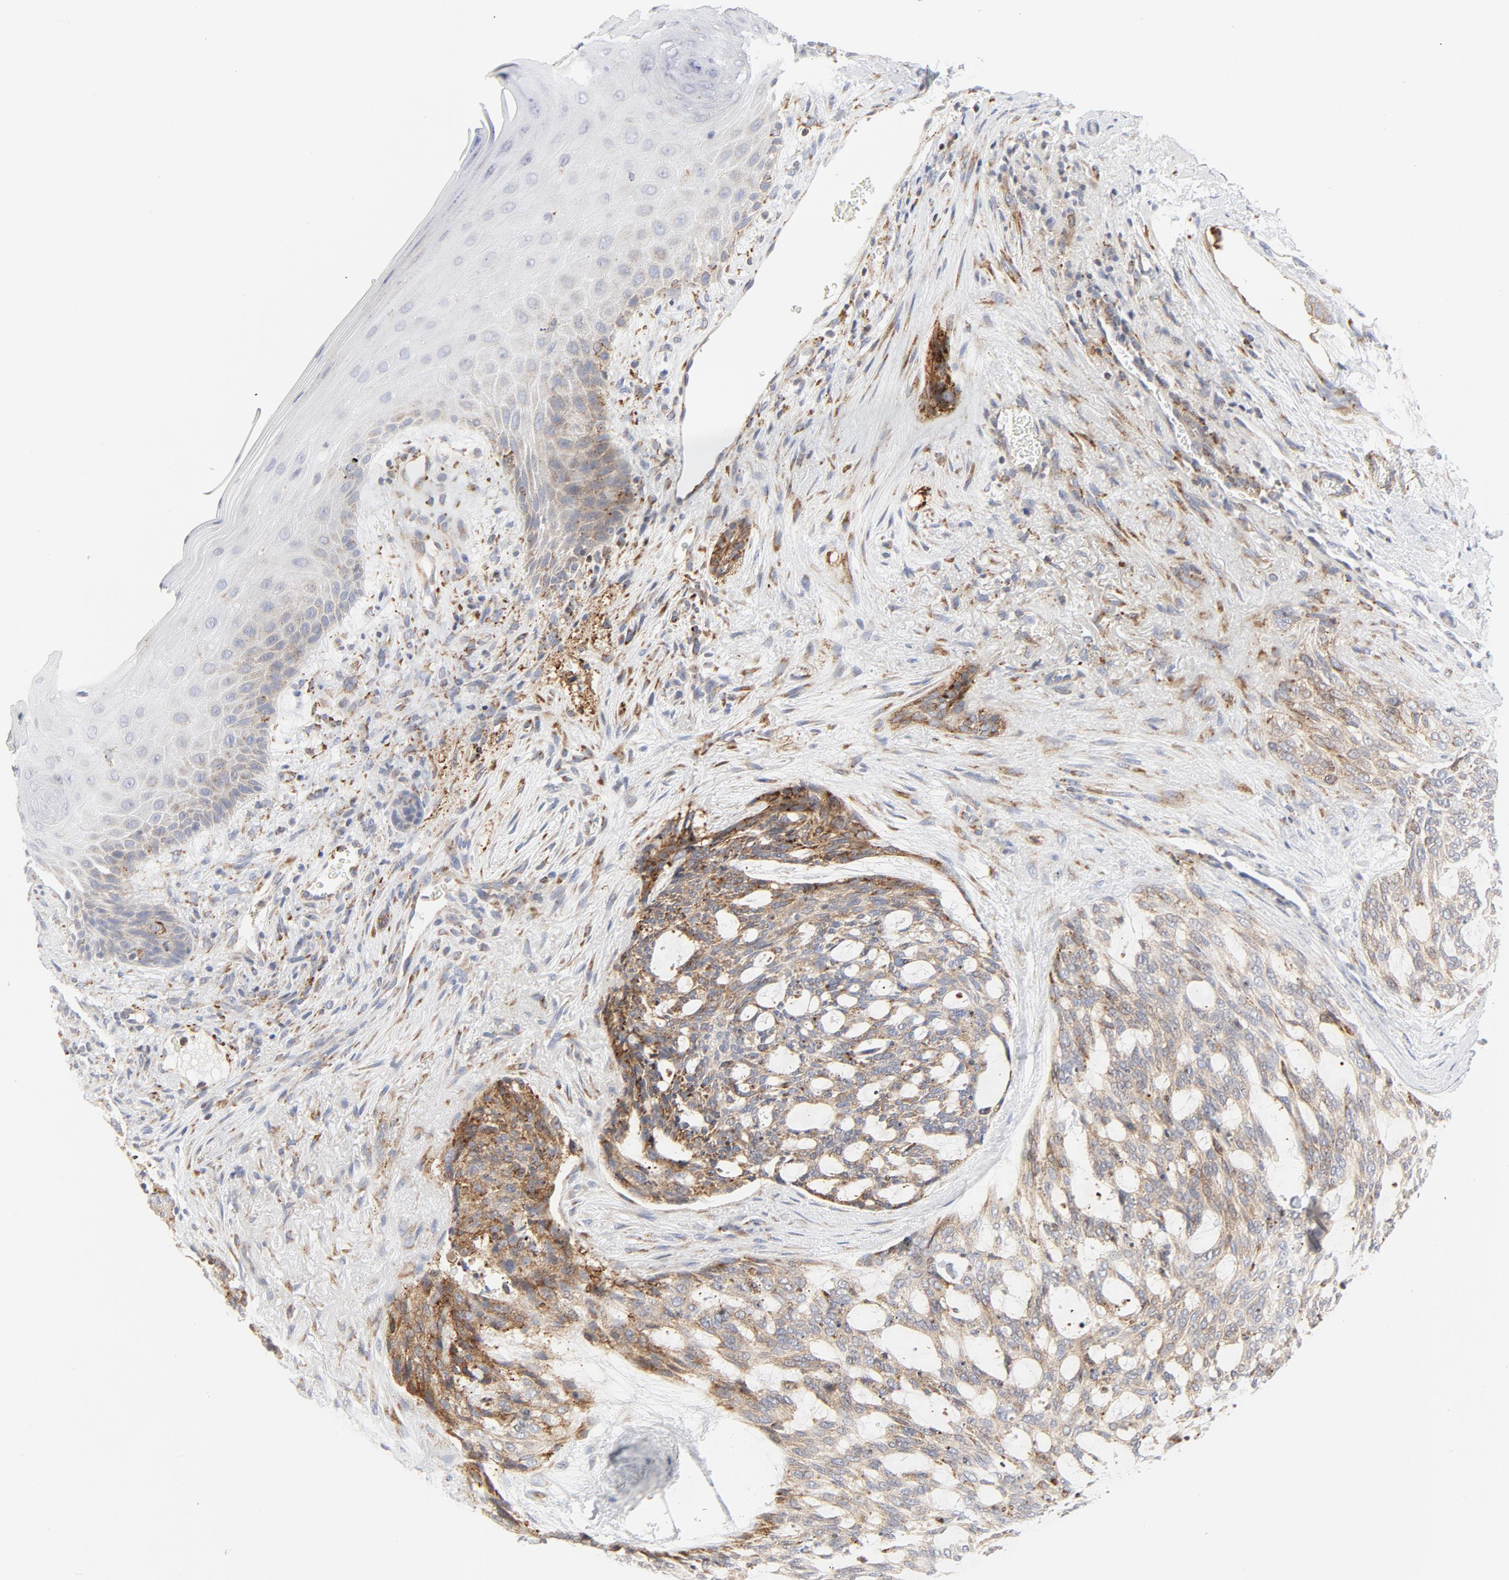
{"staining": {"intensity": "moderate", "quantity": ">75%", "location": "cytoplasmic/membranous"}, "tissue": "skin cancer", "cell_type": "Tumor cells", "image_type": "cancer", "snomed": [{"axis": "morphology", "description": "Normal tissue, NOS"}, {"axis": "morphology", "description": "Basal cell carcinoma"}, {"axis": "topography", "description": "Skin"}], "caption": "Brown immunohistochemical staining in human skin basal cell carcinoma displays moderate cytoplasmic/membranous expression in approximately >75% of tumor cells. Ihc stains the protein of interest in brown and the nuclei are stained blue.", "gene": "LRP6", "patient": {"sex": "female", "age": 71}}